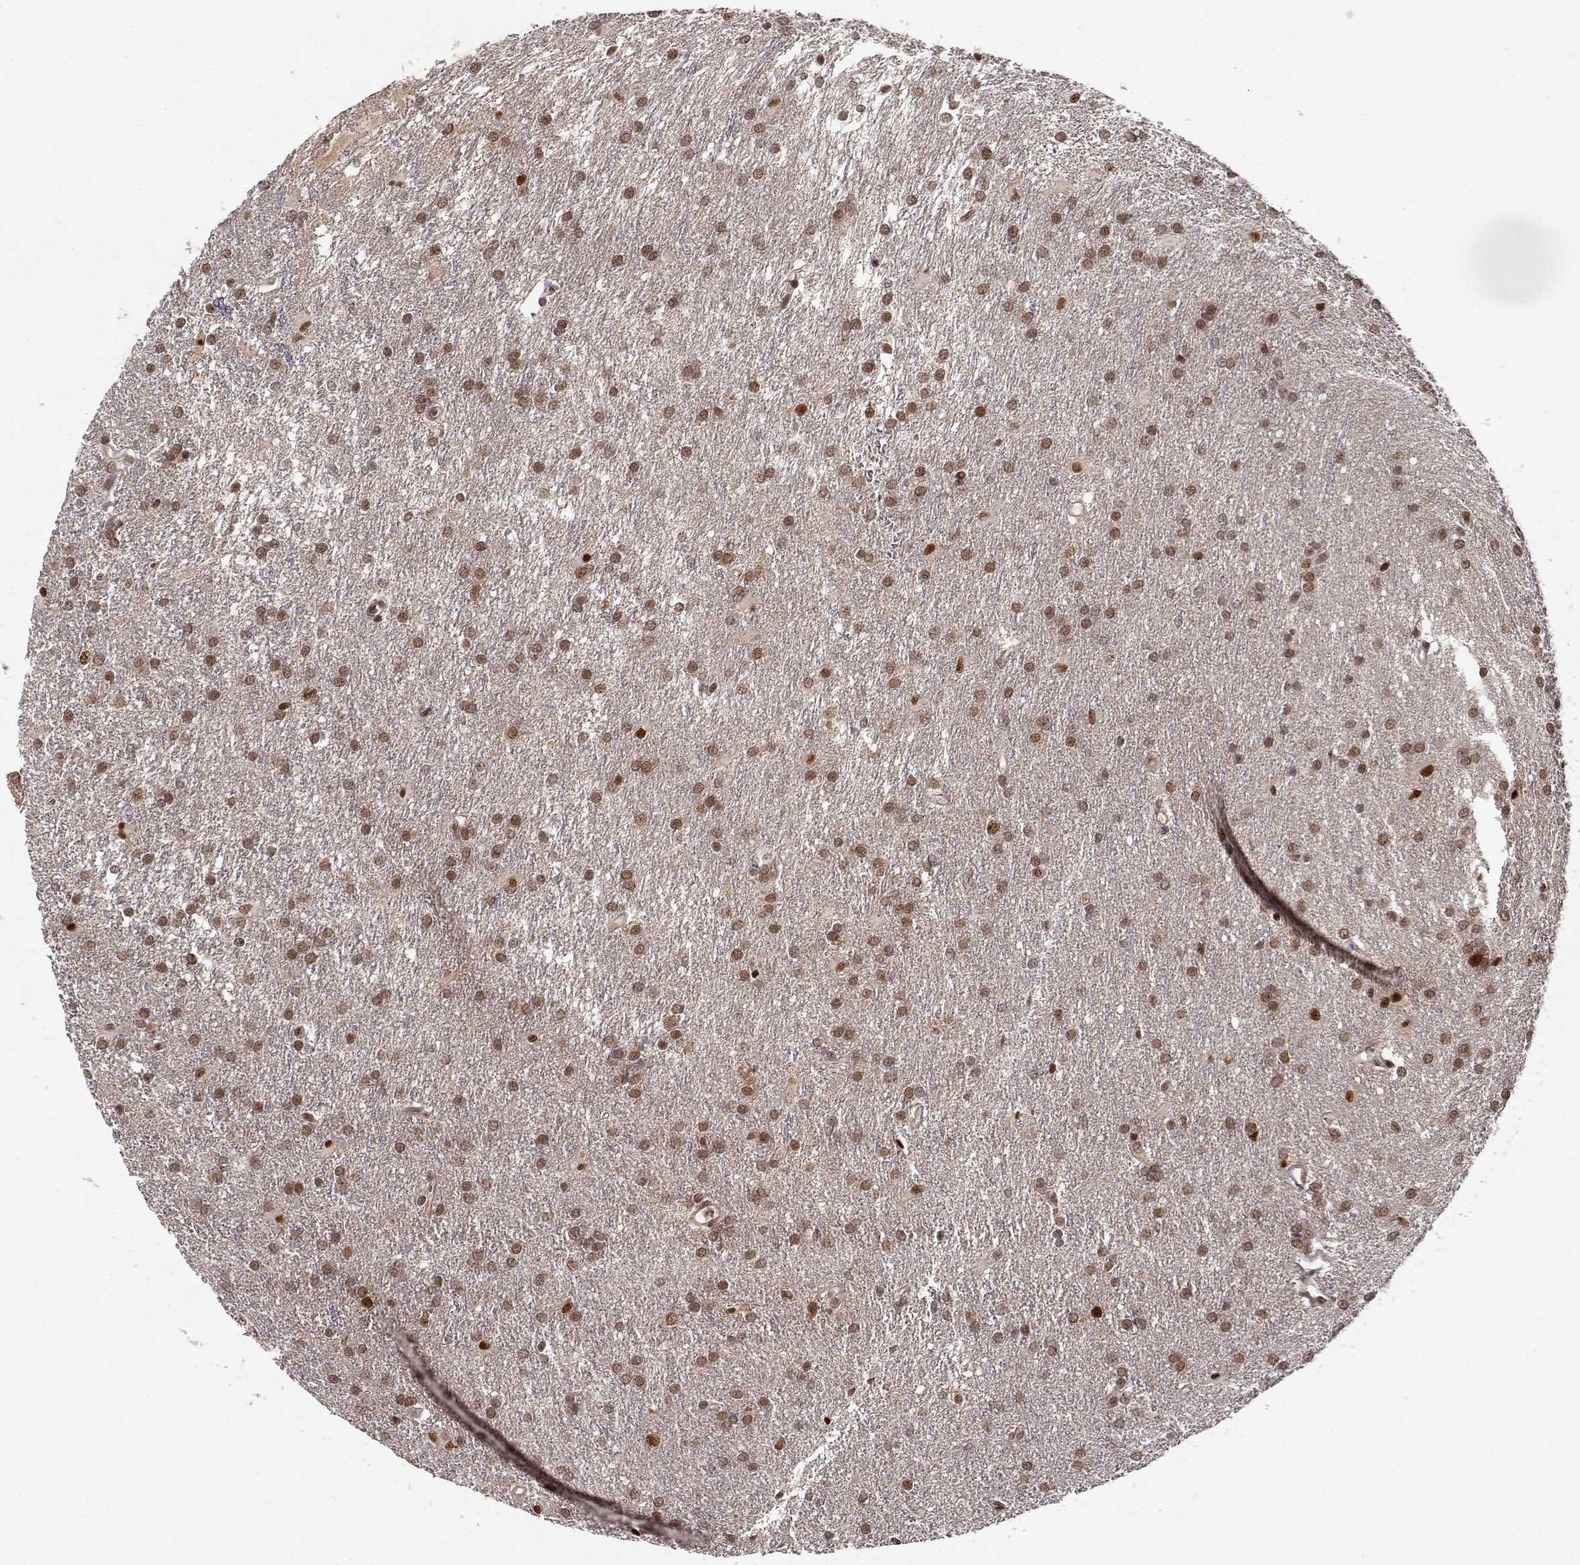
{"staining": {"intensity": "moderate", "quantity": ">75%", "location": "nuclear"}, "tissue": "glioma", "cell_type": "Tumor cells", "image_type": "cancer", "snomed": [{"axis": "morphology", "description": "Glioma, malignant, Low grade"}, {"axis": "topography", "description": "Brain"}], "caption": "Moderate nuclear staining is seen in about >75% of tumor cells in low-grade glioma (malignant). Nuclei are stained in blue.", "gene": "CSNK2A1", "patient": {"sex": "female", "age": 32}}